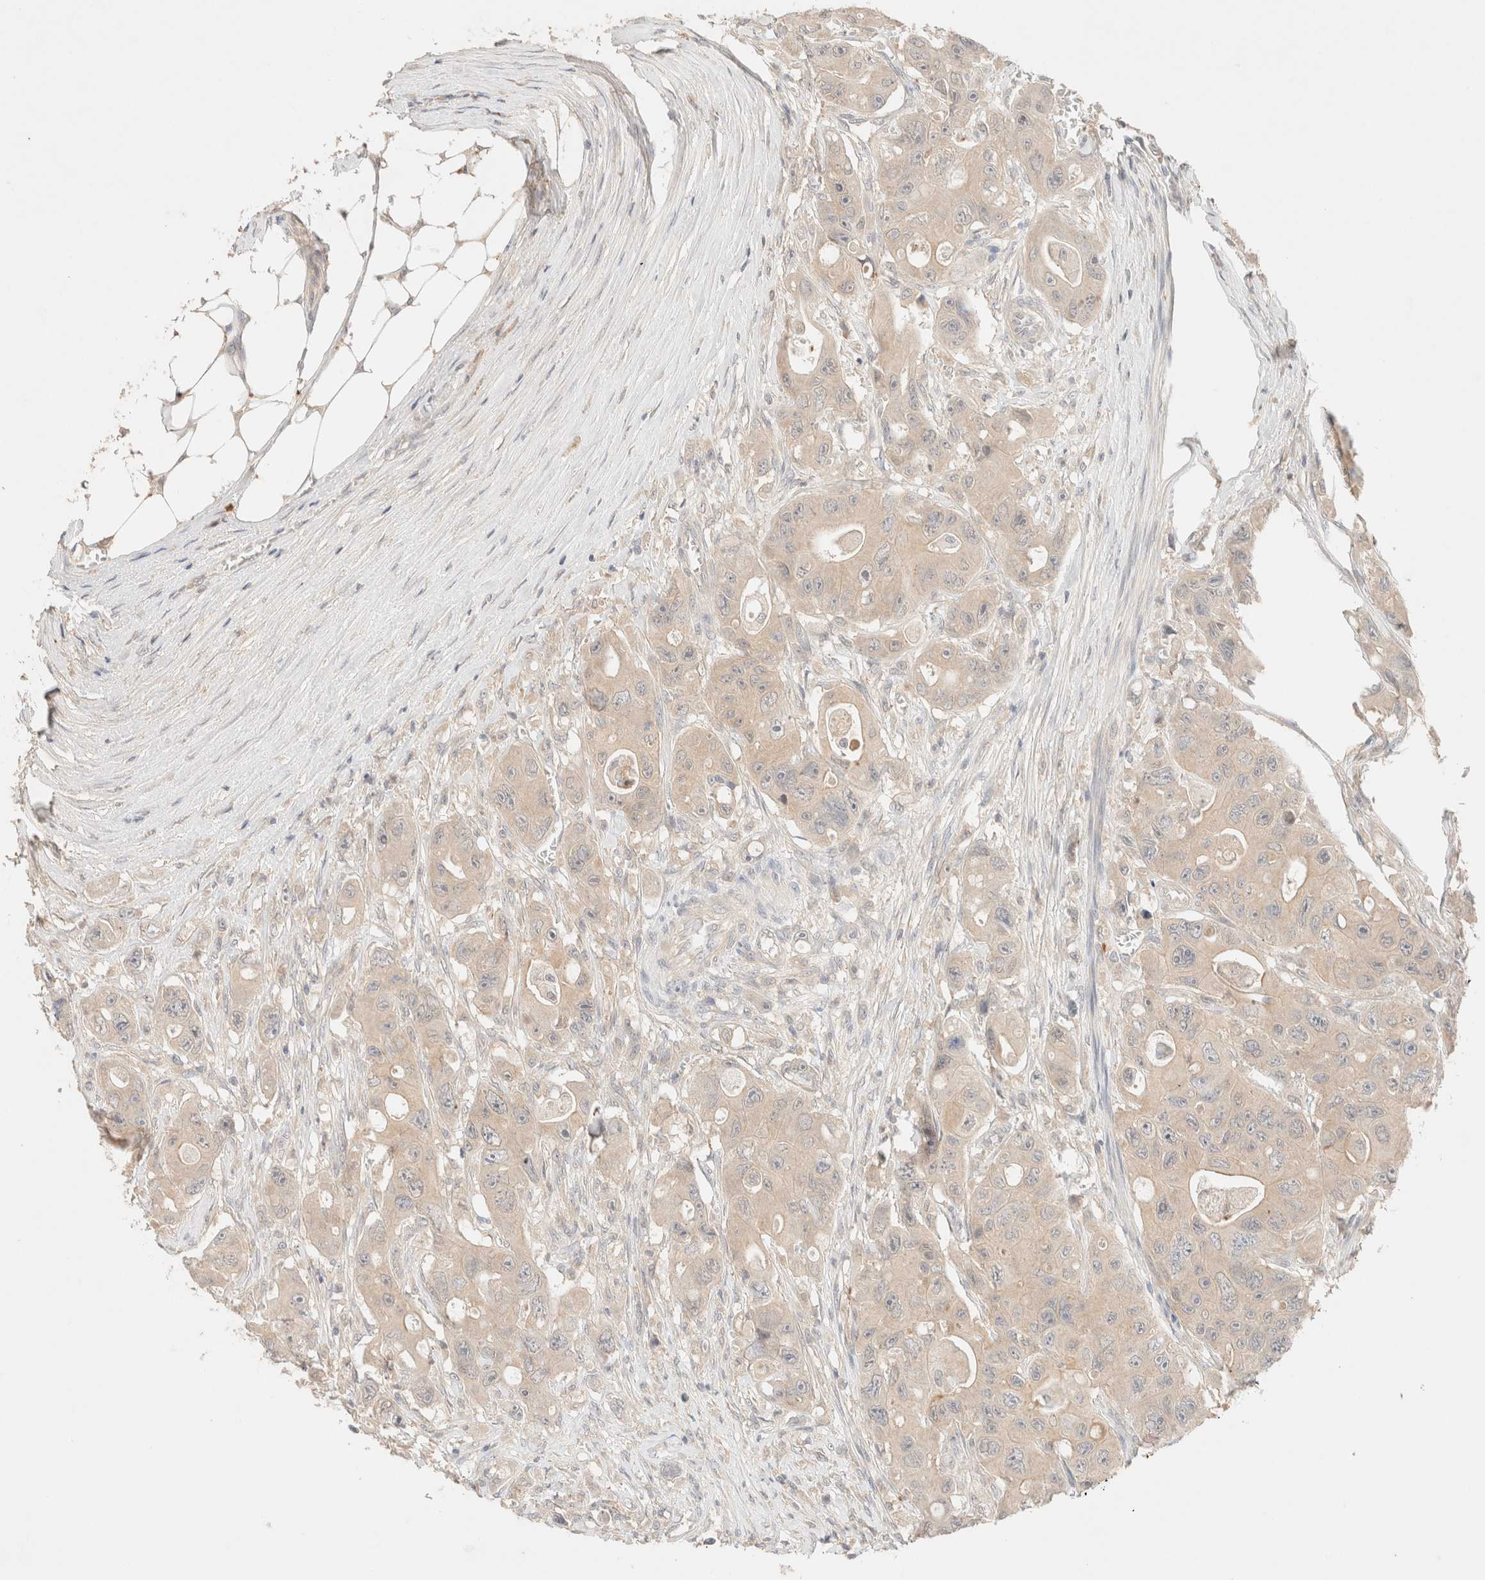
{"staining": {"intensity": "negative", "quantity": "none", "location": "none"}, "tissue": "colorectal cancer", "cell_type": "Tumor cells", "image_type": "cancer", "snomed": [{"axis": "morphology", "description": "Adenocarcinoma, NOS"}, {"axis": "topography", "description": "Colon"}], "caption": "The micrograph displays no significant expression in tumor cells of adenocarcinoma (colorectal).", "gene": "SARM1", "patient": {"sex": "female", "age": 46}}